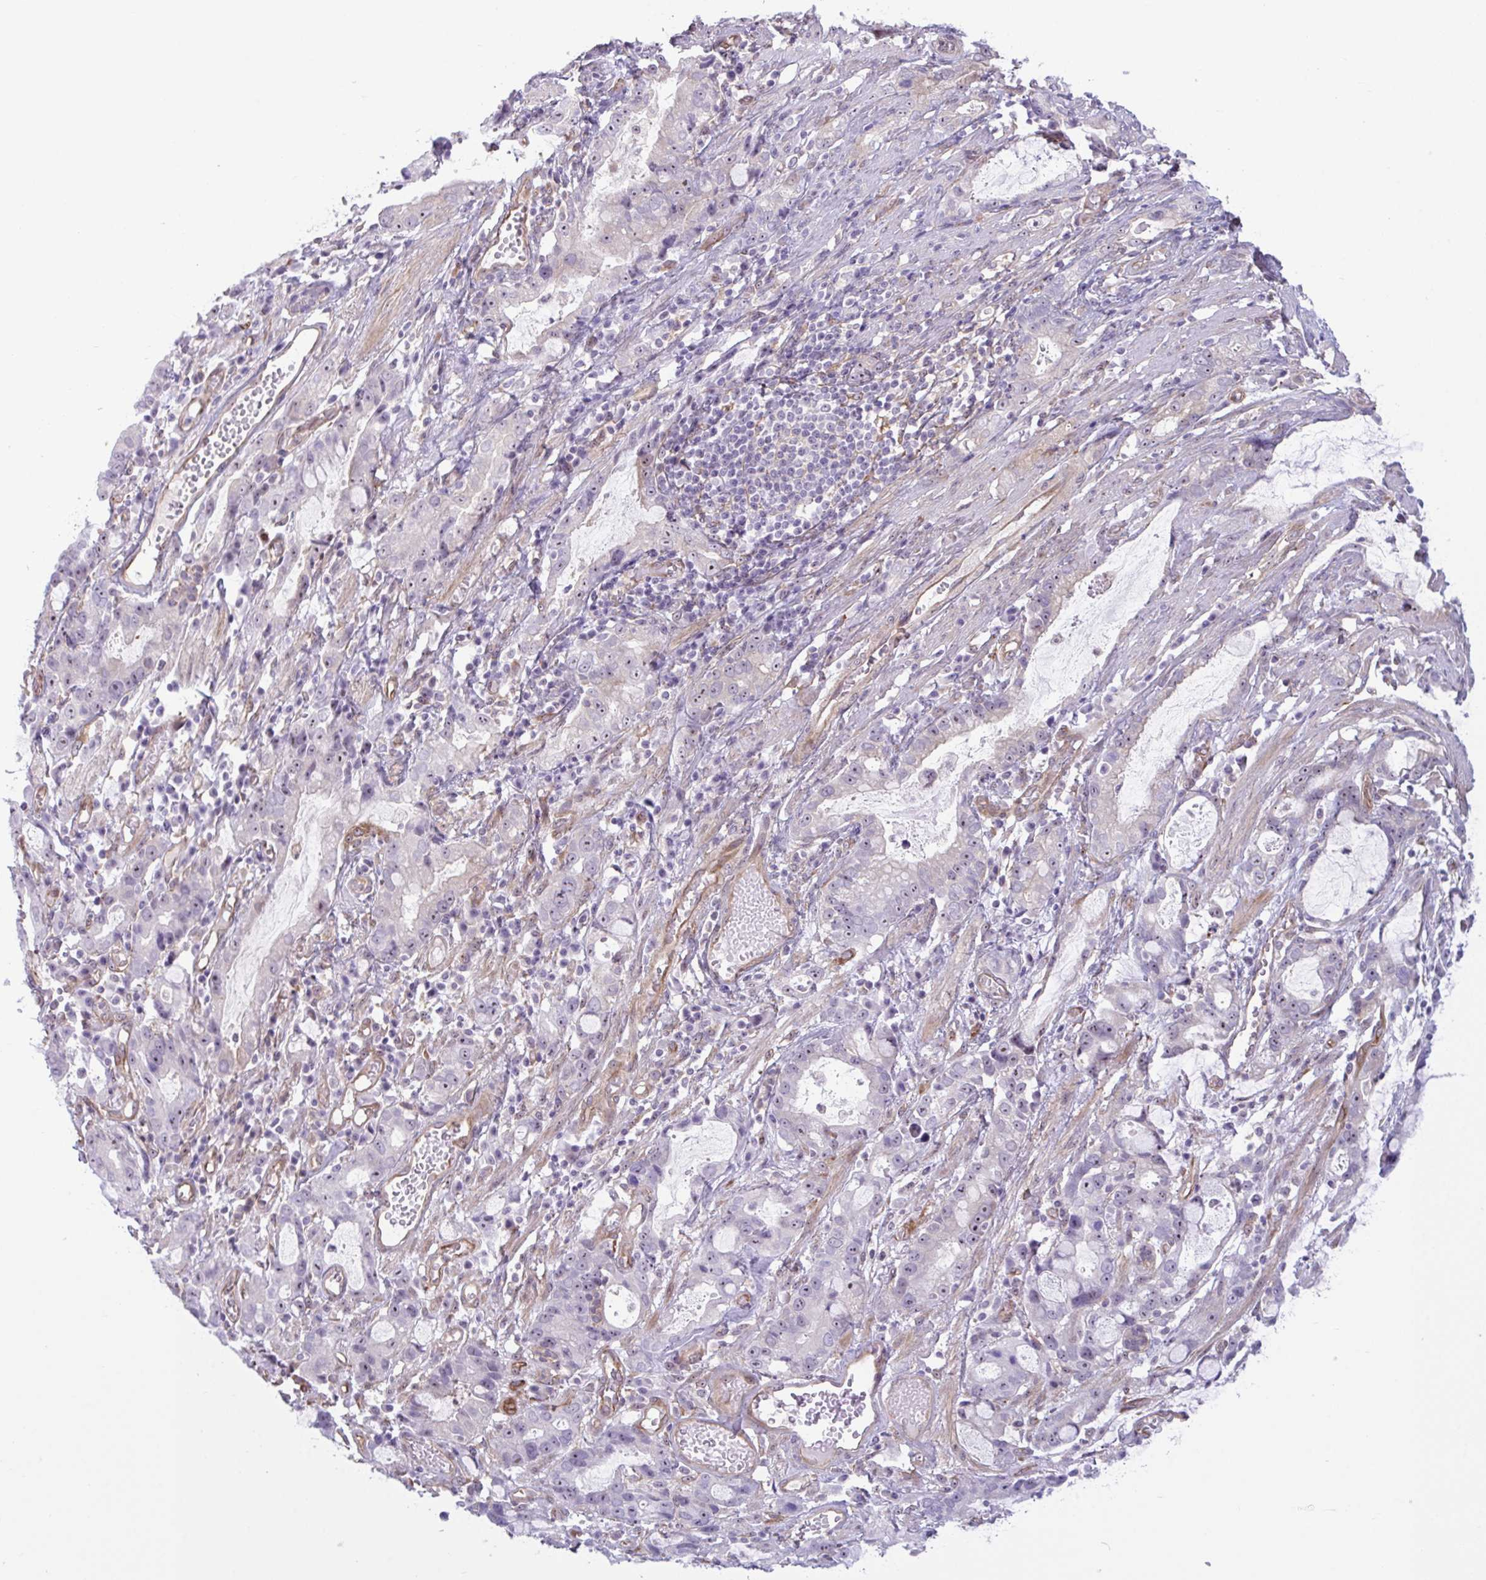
{"staining": {"intensity": "weak", "quantity": "25%-75%", "location": "nuclear"}, "tissue": "stomach cancer", "cell_type": "Tumor cells", "image_type": "cancer", "snomed": [{"axis": "morphology", "description": "Adenocarcinoma, NOS"}, {"axis": "topography", "description": "Stomach"}], "caption": "This is a micrograph of immunohistochemistry (IHC) staining of stomach cancer, which shows weak expression in the nuclear of tumor cells.", "gene": "PRRT4", "patient": {"sex": "male", "age": 55}}